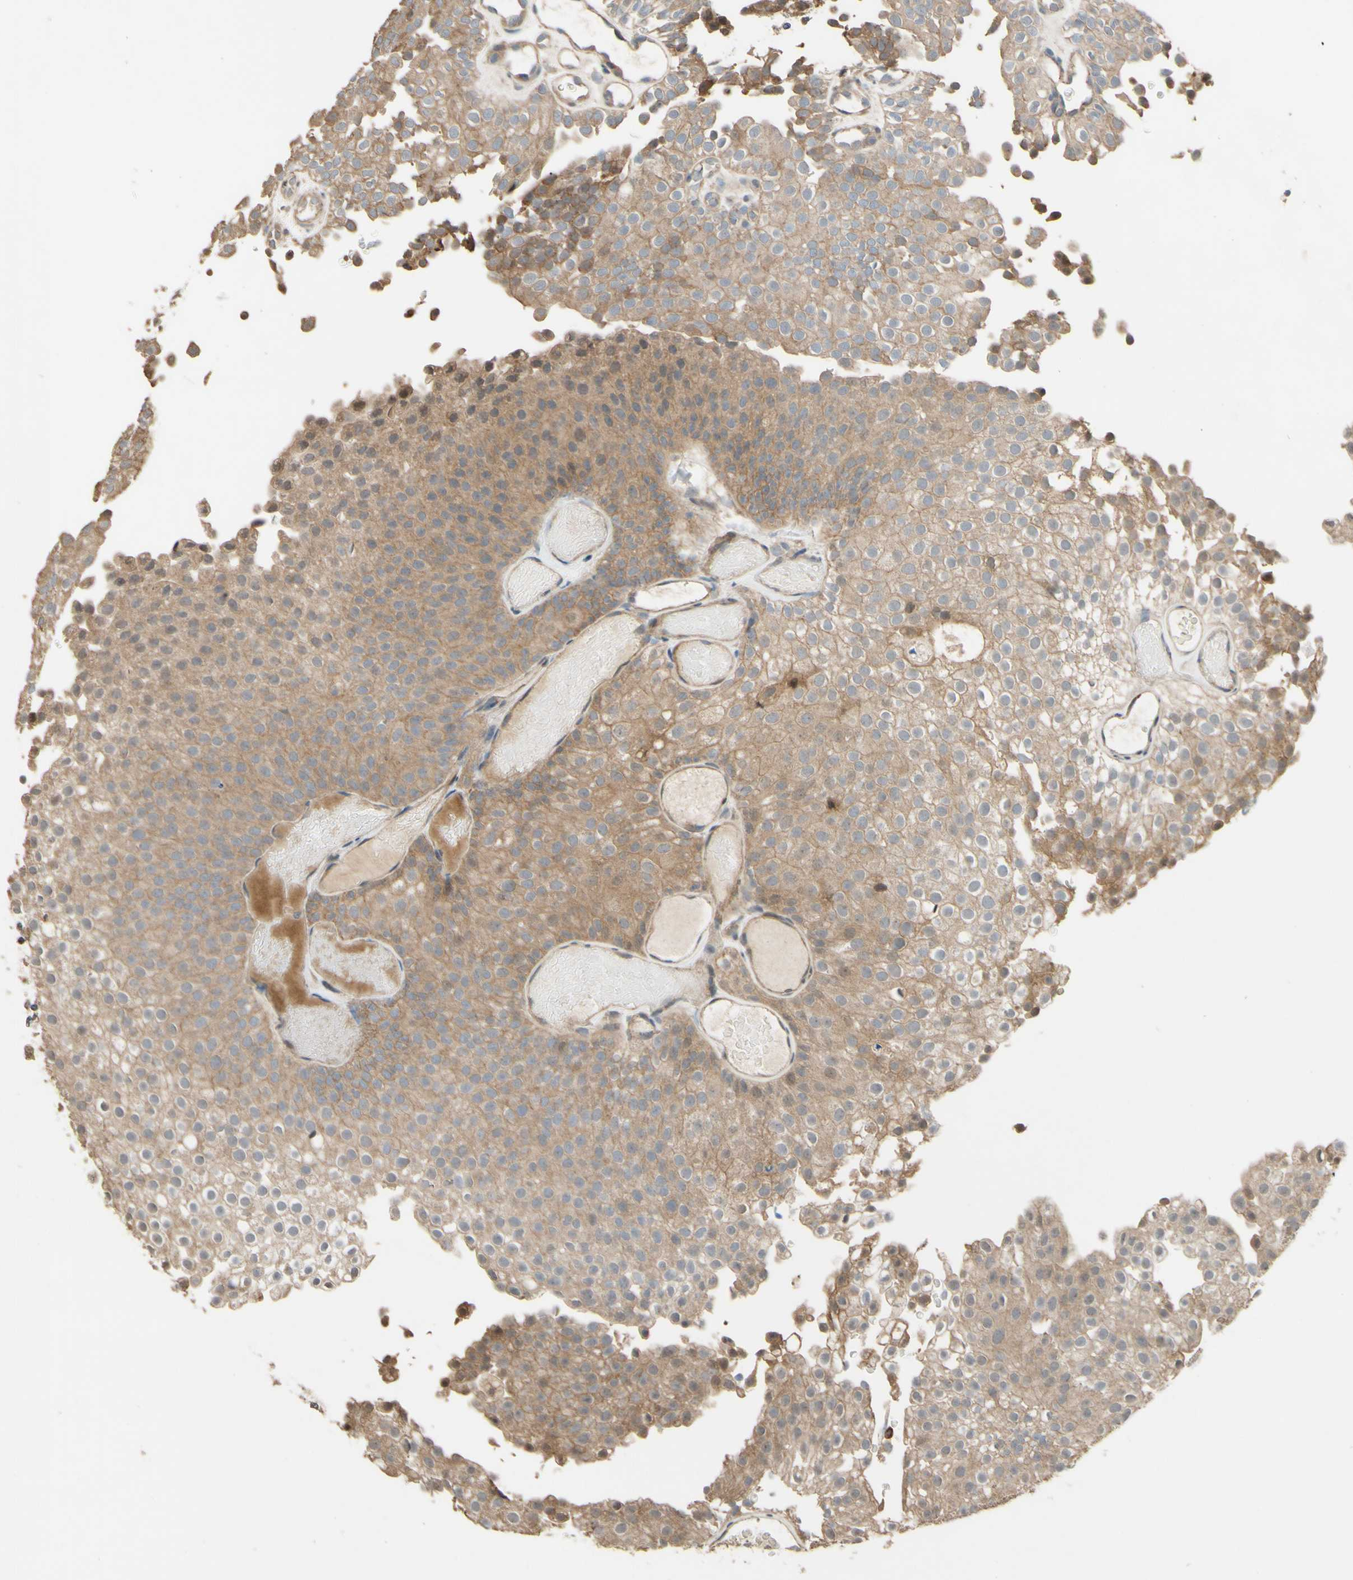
{"staining": {"intensity": "moderate", "quantity": ">75%", "location": "cytoplasmic/membranous"}, "tissue": "urothelial cancer", "cell_type": "Tumor cells", "image_type": "cancer", "snomed": [{"axis": "morphology", "description": "Urothelial carcinoma, Low grade"}, {"axis": "topography", "description": "Urinary bladder"}], "caption": "This image displays immunohistochemistry (IHC) staining of human low-grade urothelial carcinoma, with medium moderate cytoplasmic/membranous positivity in approximately >75% of tumor cells.", "gene": "SMIM19", "patient": {"sex": "male", "age": 78}}